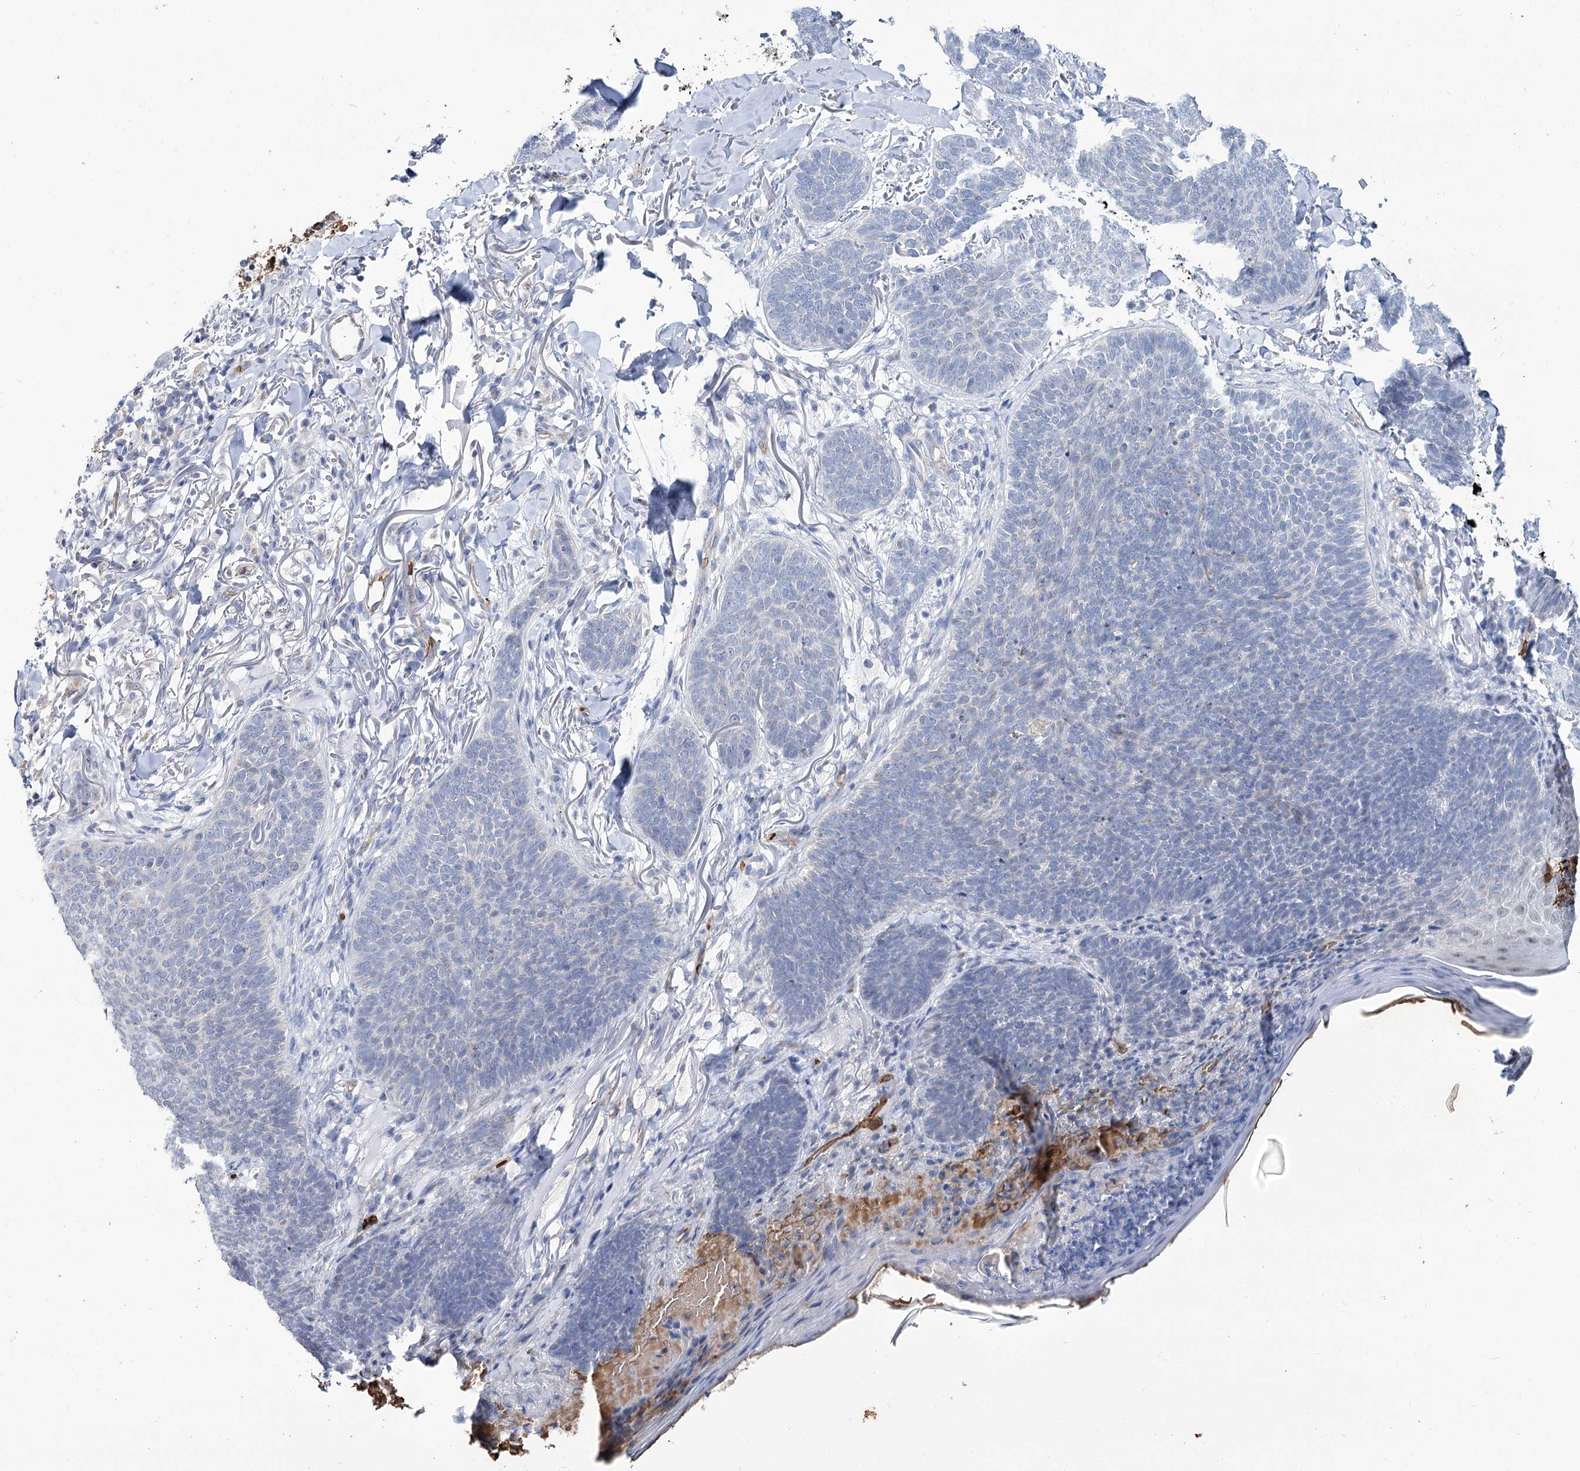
{"staining": {"intensity": "negative", "quantity": "none", "location": "none"}, "tissue": "skin cancer", "cell_type": "Tumor cells", "image_type": "cancer", "snomed": [{"axis": "morphology", "description": "Basal cell carcinoma"}, {"axis": "topography", "description": "Skin"}], "caption": "Immunohistochemical staining of human basal cell carcinoma (skin) displays no significant staining in tumor cells.", "gene": "GBF1", "patient": {"sex": "male", "age": 85}}